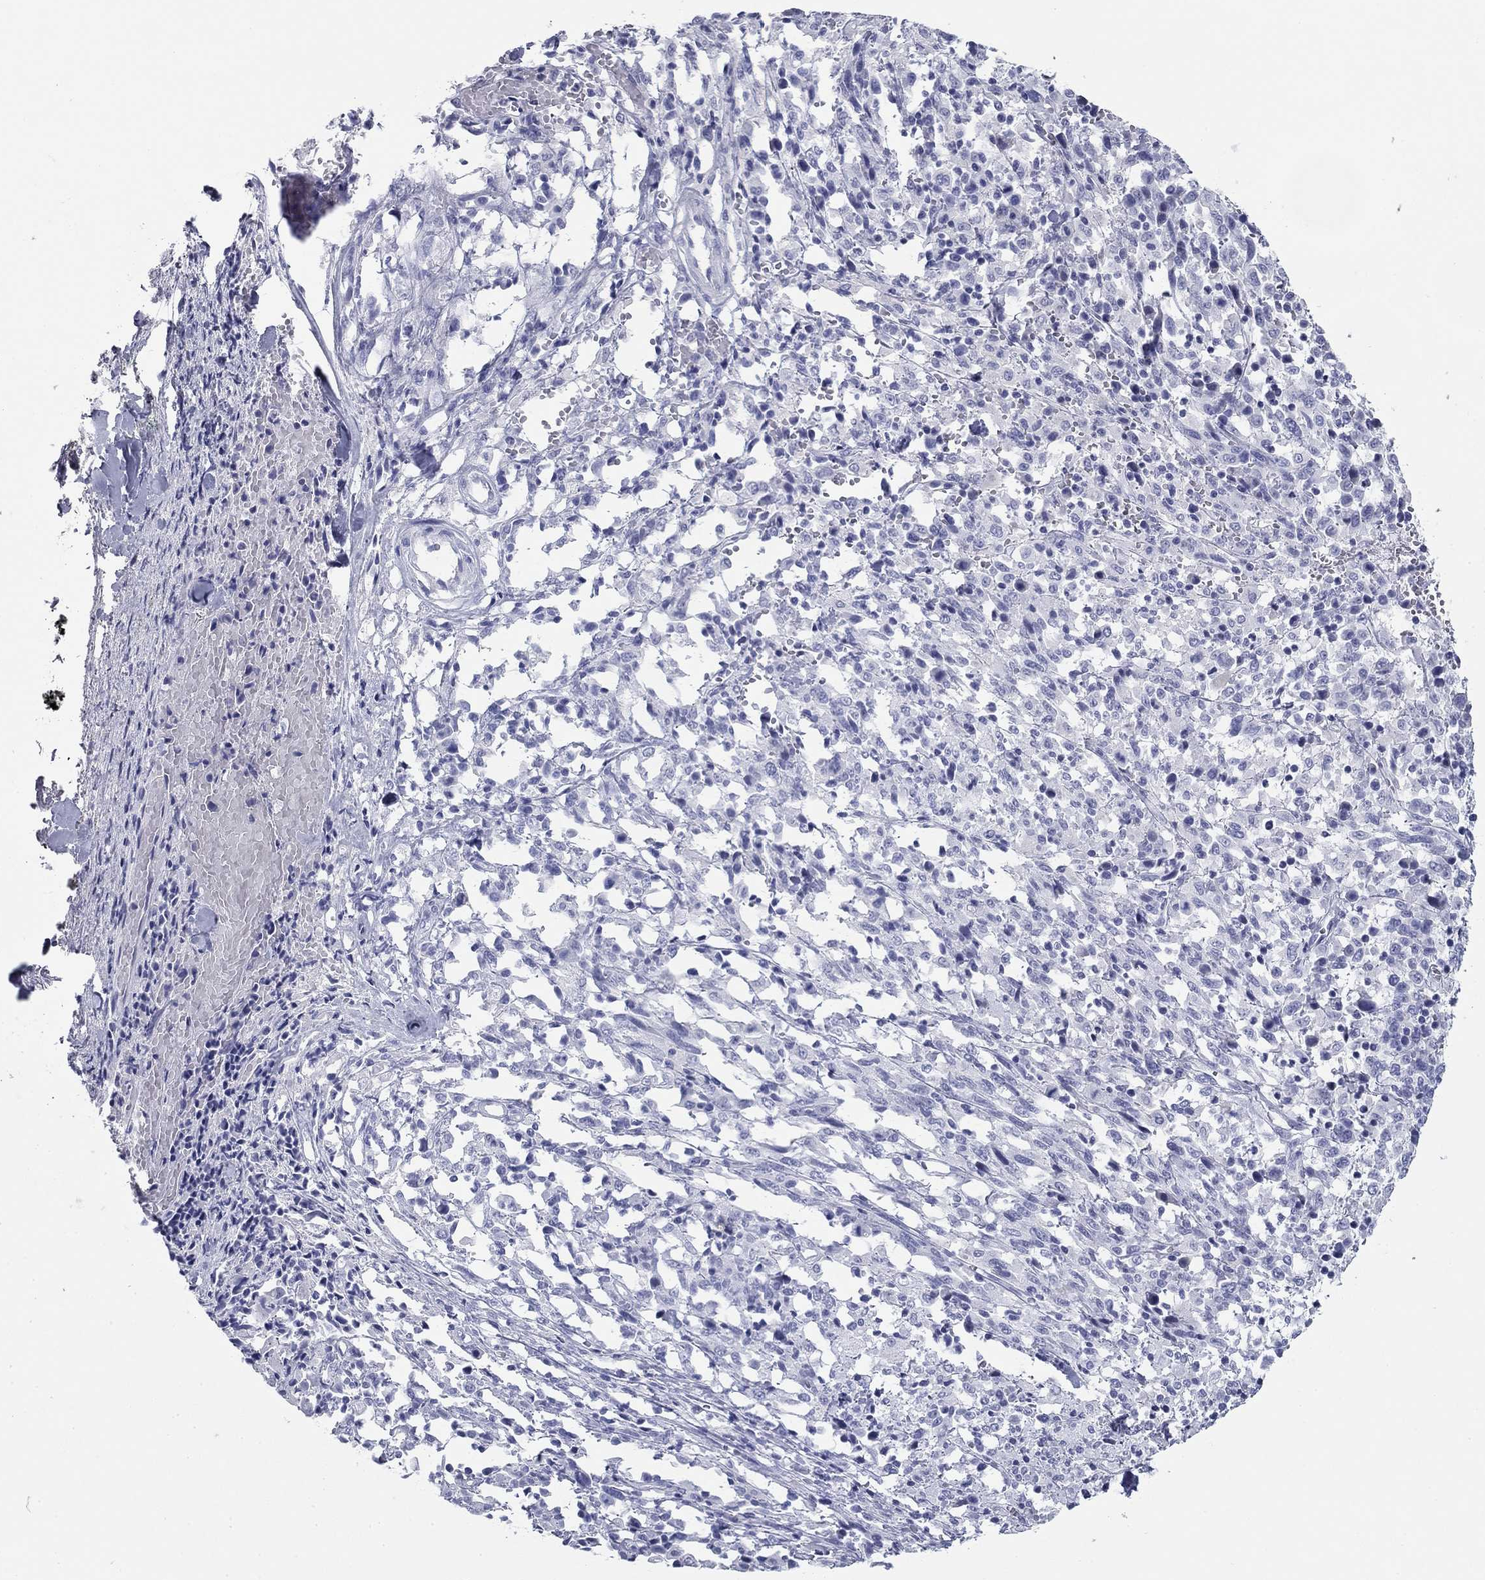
{"staining": {"intensity": "negative", "quantity": "none", "location": "none"}, "tissue": "melanoma", "cell_type": "Tumor cells", "image_type": "cancer", "snomed": [{"axis": "morphology", "description": "Malignant melanoma, NOS"}, {"axis": "topography", "description": "Skin"}], "caption": "Protein analysis of malignant melanoma demonstrates no significant expression in tumor cells.", "gene": "ZP2", "patient": {"sex": "female", "age": 91}}